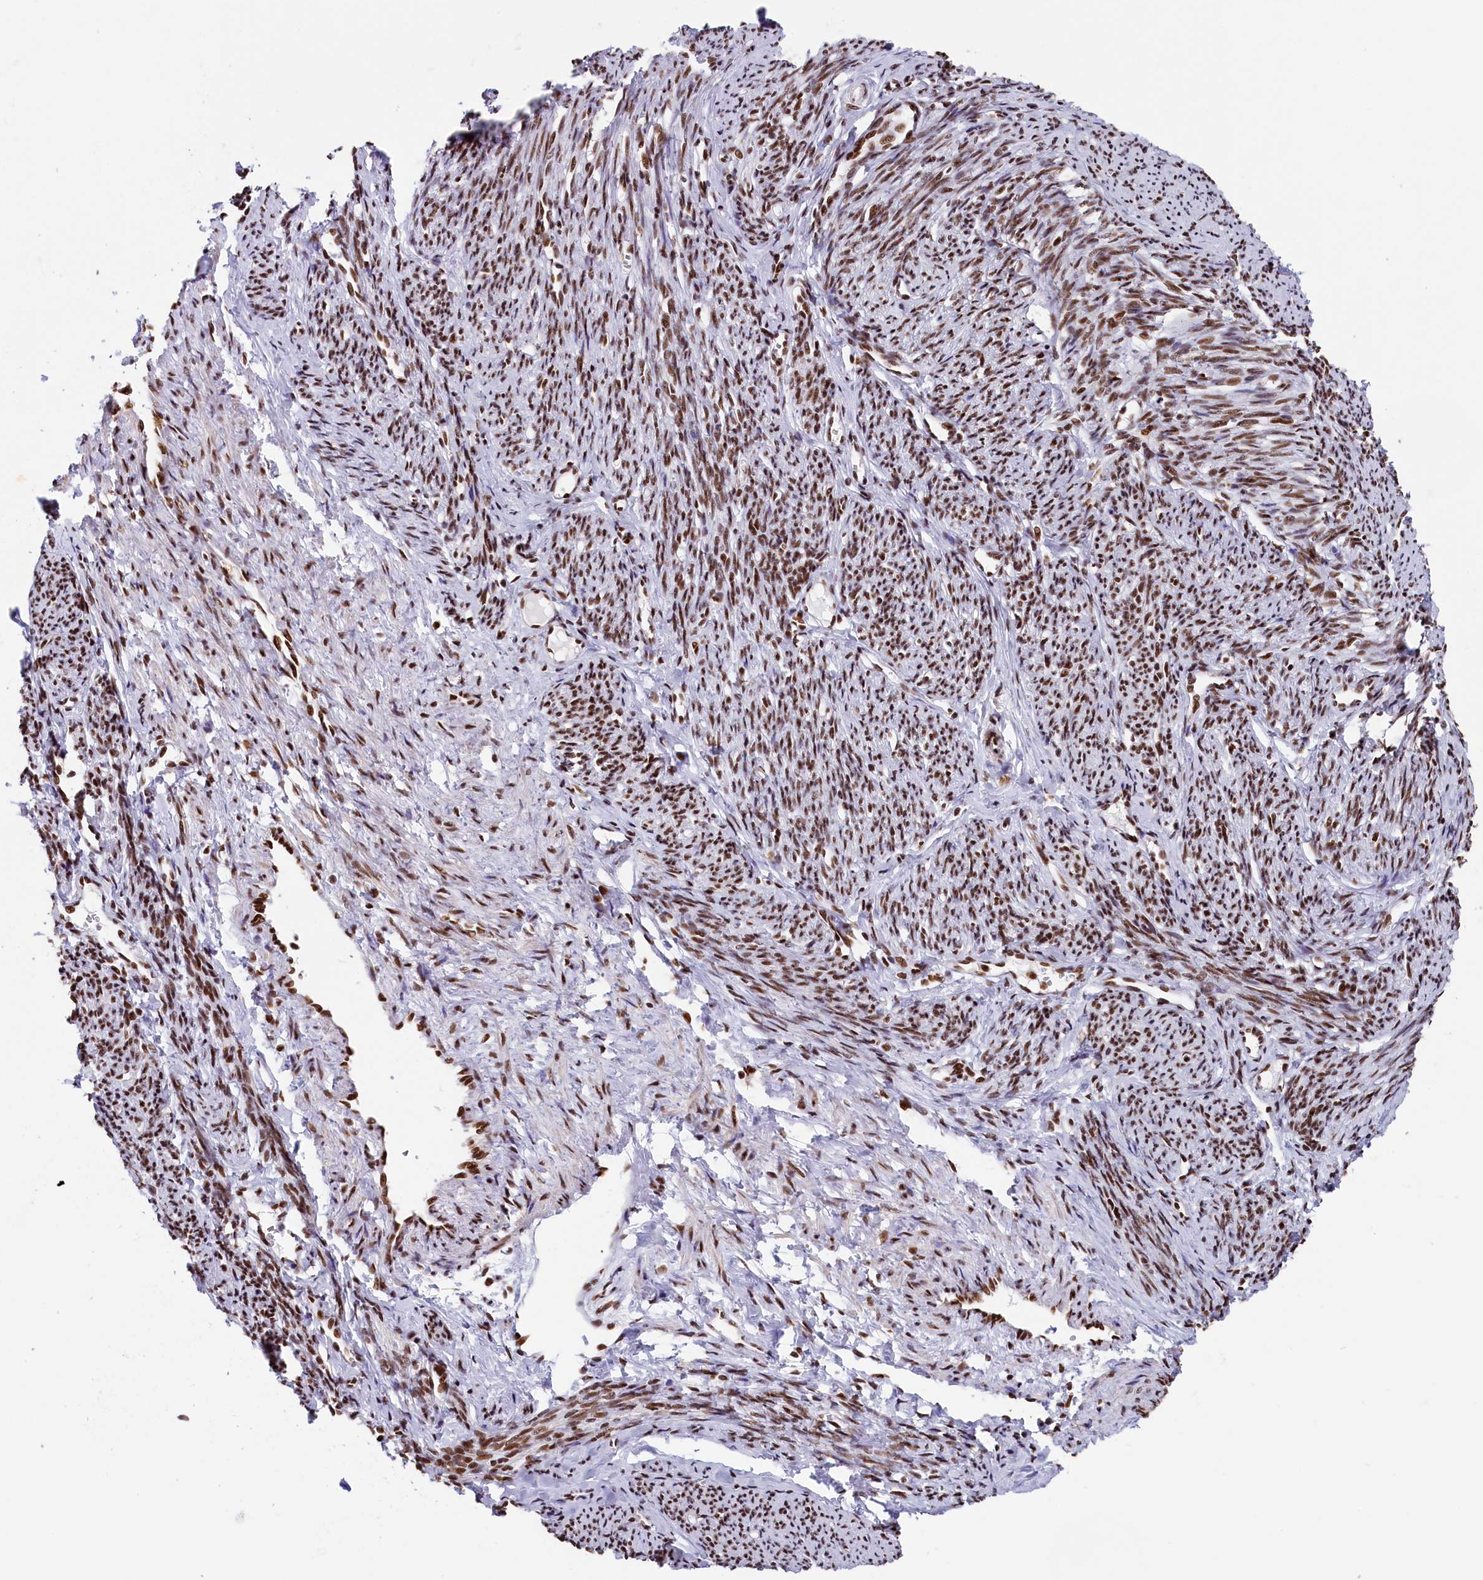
{"staining": {"intensity": "strong", "quantity": ">75%", "location": "nuclear"}, "tissue": "smooth muscle", "cell_type": "Smooth muscle cells", "image_type": "normal", "snomed": [{"axis": "morphology", "description": "Normal tissue, NOS"}, {"axis": "topography", "description": "Smooth muscle"}, {"axis": "topography", "description": "Uterus"}], "caption": "Strong nuclear protein expression is seen in approximately >75% of smooth muscle cells in smooth muscle.", "gene": "SNRNP70", "patient": {"sex": "female", "age": 59}}